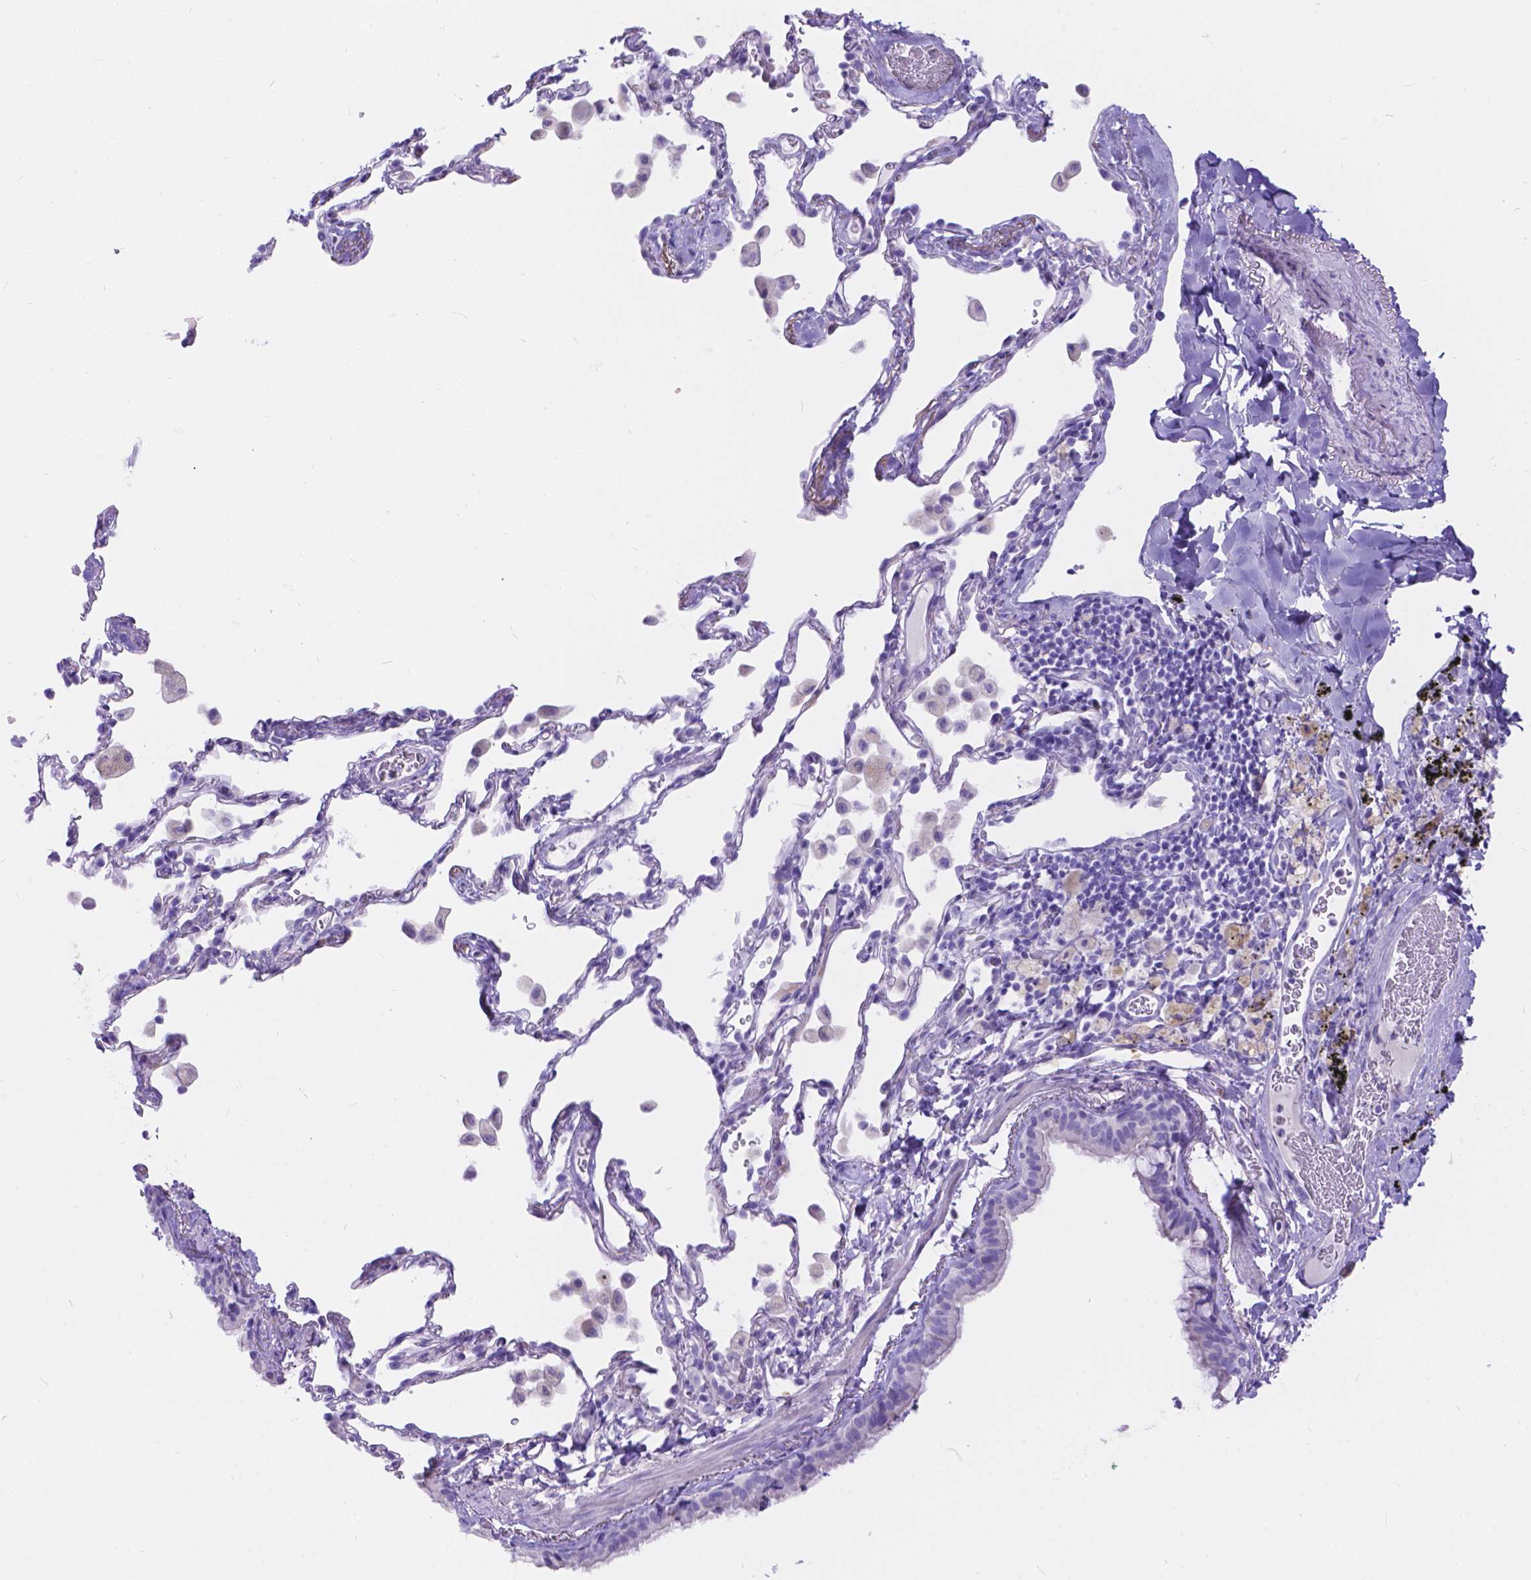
{"staining": {"intensity": "negative", "quantity": "none", "location": "none"}, "tissue": "bronchus", "cell_type": "Respiratory epithelial cells", "image_type": "normal", "snomed": [{"axis": "morphology", "description": "Normal tissue, NOS"}, {"axis": "topography", "description": "Bronchus"}, {"axis": "topography", "description": "Lung"}], "caption": "Immunohistochemistry (IHC) of benign bronchus displays no staining in respiratory epithelial cells.", "gene": "KLHL10", "patient": {"sex": "male", "age": 54}}